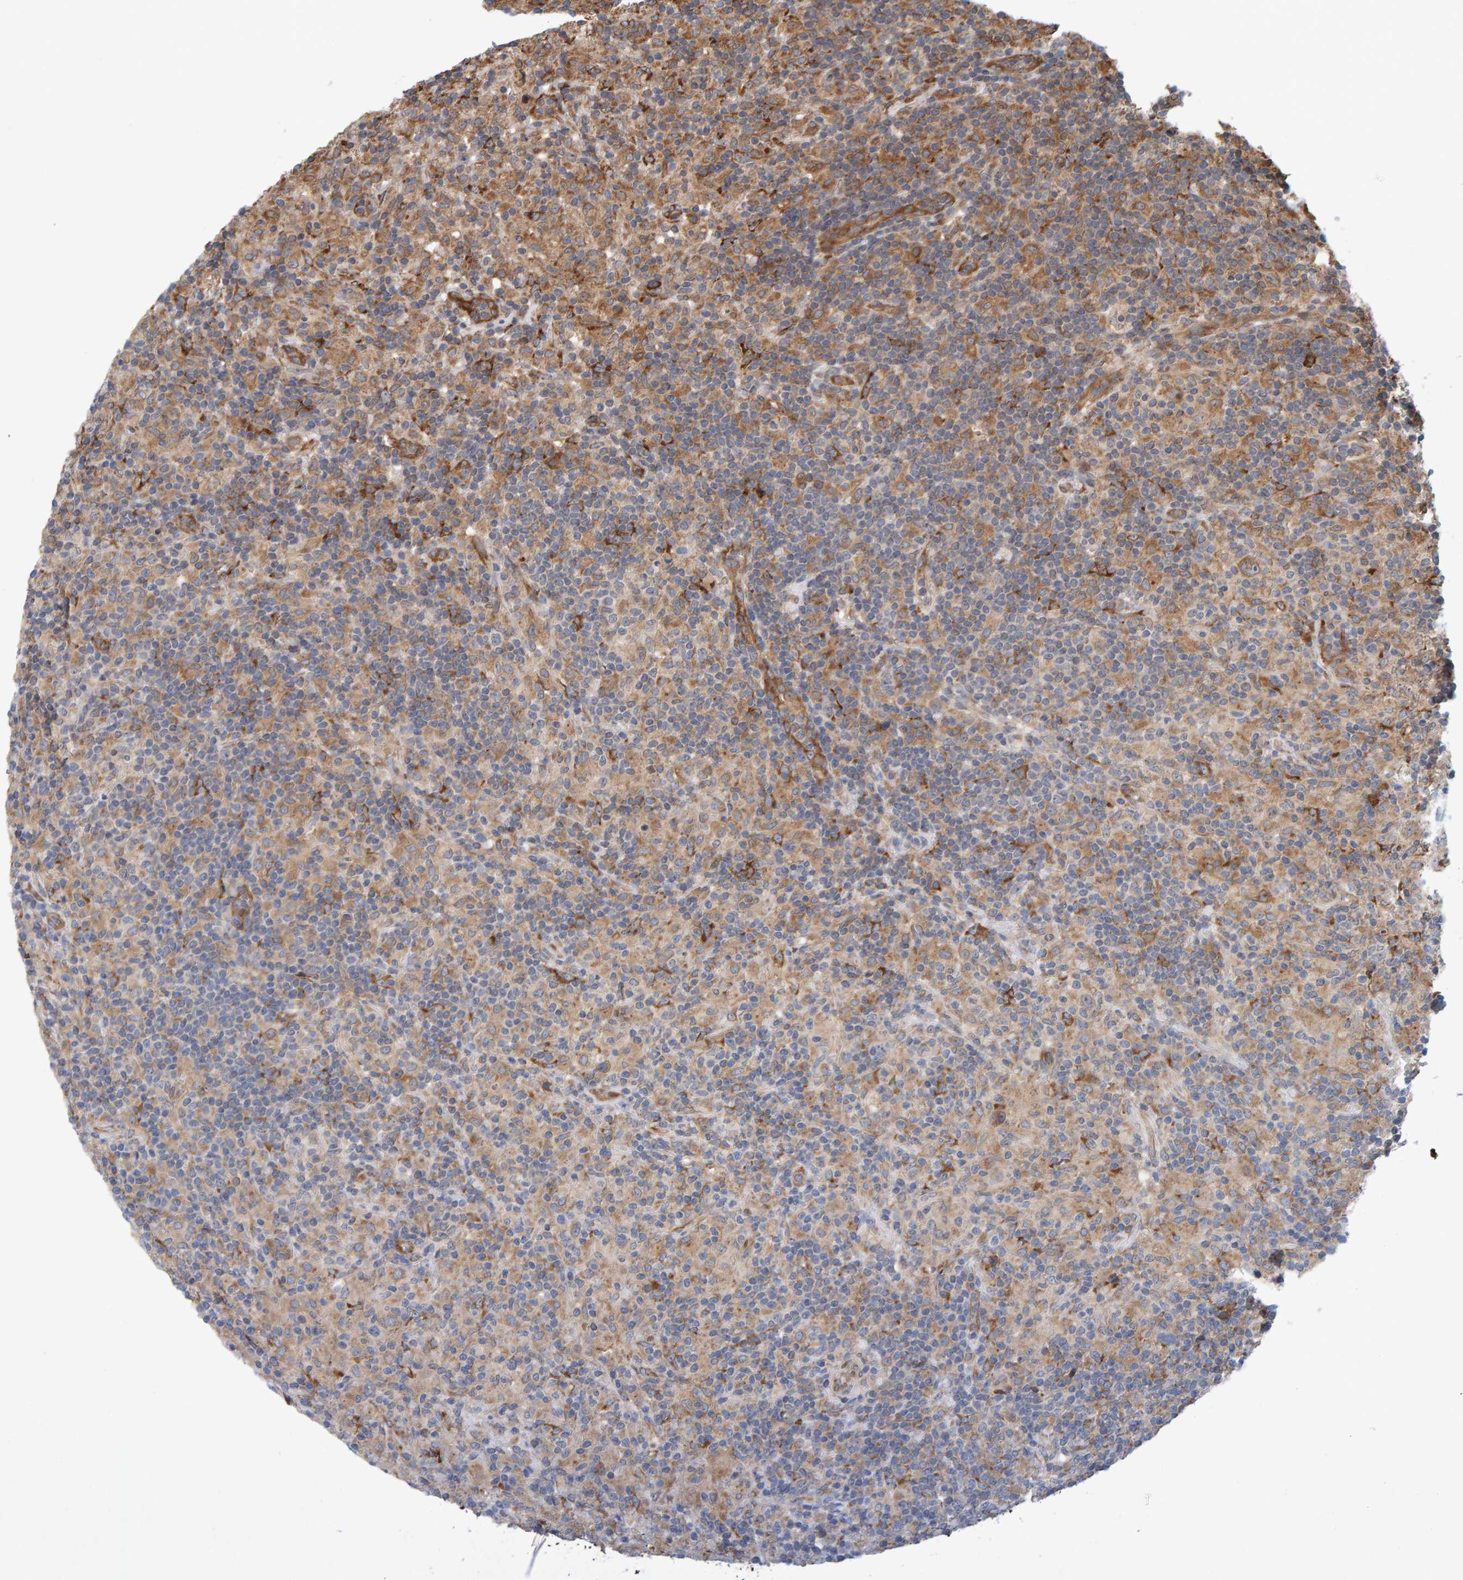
{"staining": {"intensity": "moderate", "quantity": "25%-75%", "location": "cytoplasmic/membranous"}, "tissue": "lymphoma", "cell_type": "Tumor cells", "image_type": "cancer", "snomed": [{"axis": "morphology", "description": "Hodgkin's disease, NOS"}, {"axis": "topography", "description": "Lymph node"}], "caption": "Immunohistochemical staining of human Hodgkin's disease exhibits medium levels of moderate cytoplasmic/membranous protein staining in about 25%-75% of tumor cells.", "gene": "BAIAP2", "patient": {"sex": "male", "age": 70}}